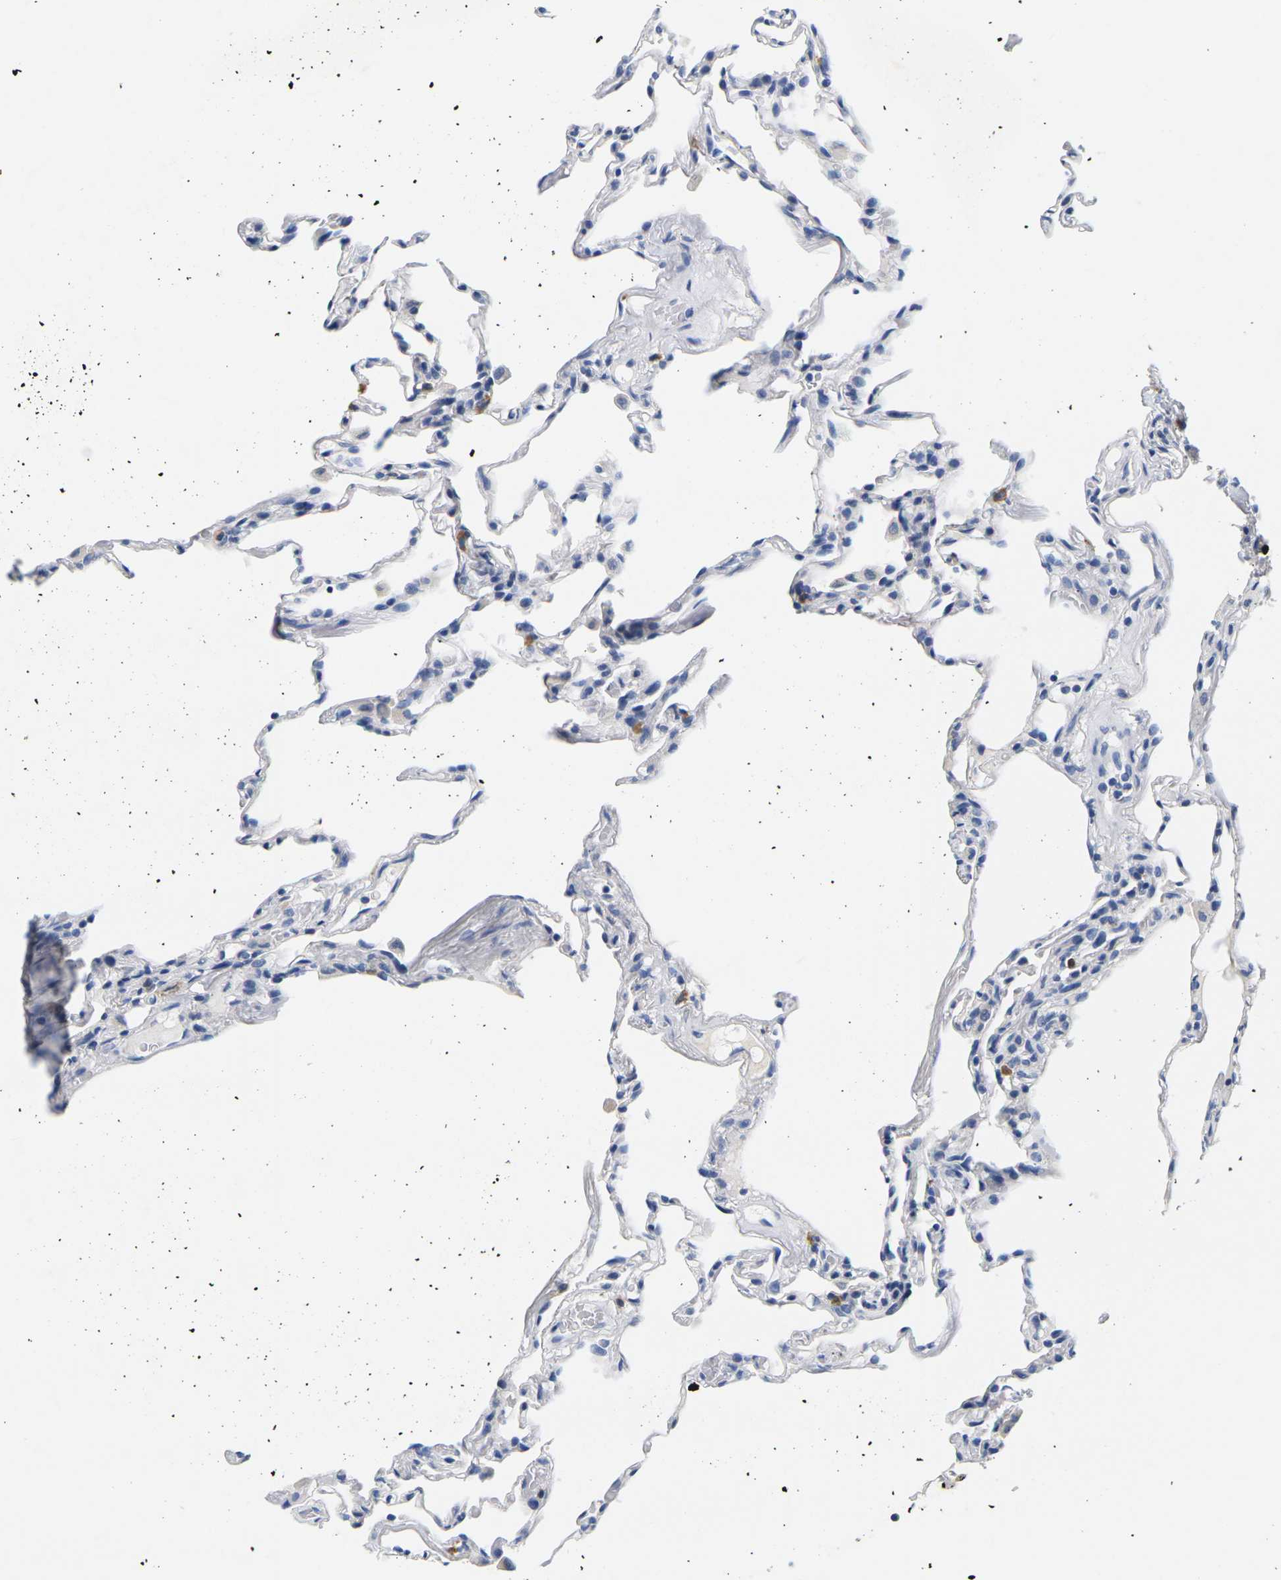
{"staining": {"intensity": "moderate", "quantity": "<25%", "location": "cytoplasmic/membranous"}, "tissue": "lung", "cell_type": "Alveolar cells", "image_type": "normal", "snomed": [{"axis": "morphology", "description": "Normal tissue, NOS"}, {"axis": "topography", "description": "Lung"}], "caption": "Protein staining of benign lung displays moderate cytoplasmic/membranous expression in approximately <25% of alveolar cells. (Brightfield microscopy of DAB IHC at high magnification).", "gene": "NOCT", "patient": {"sex": "male", "age": 59}}